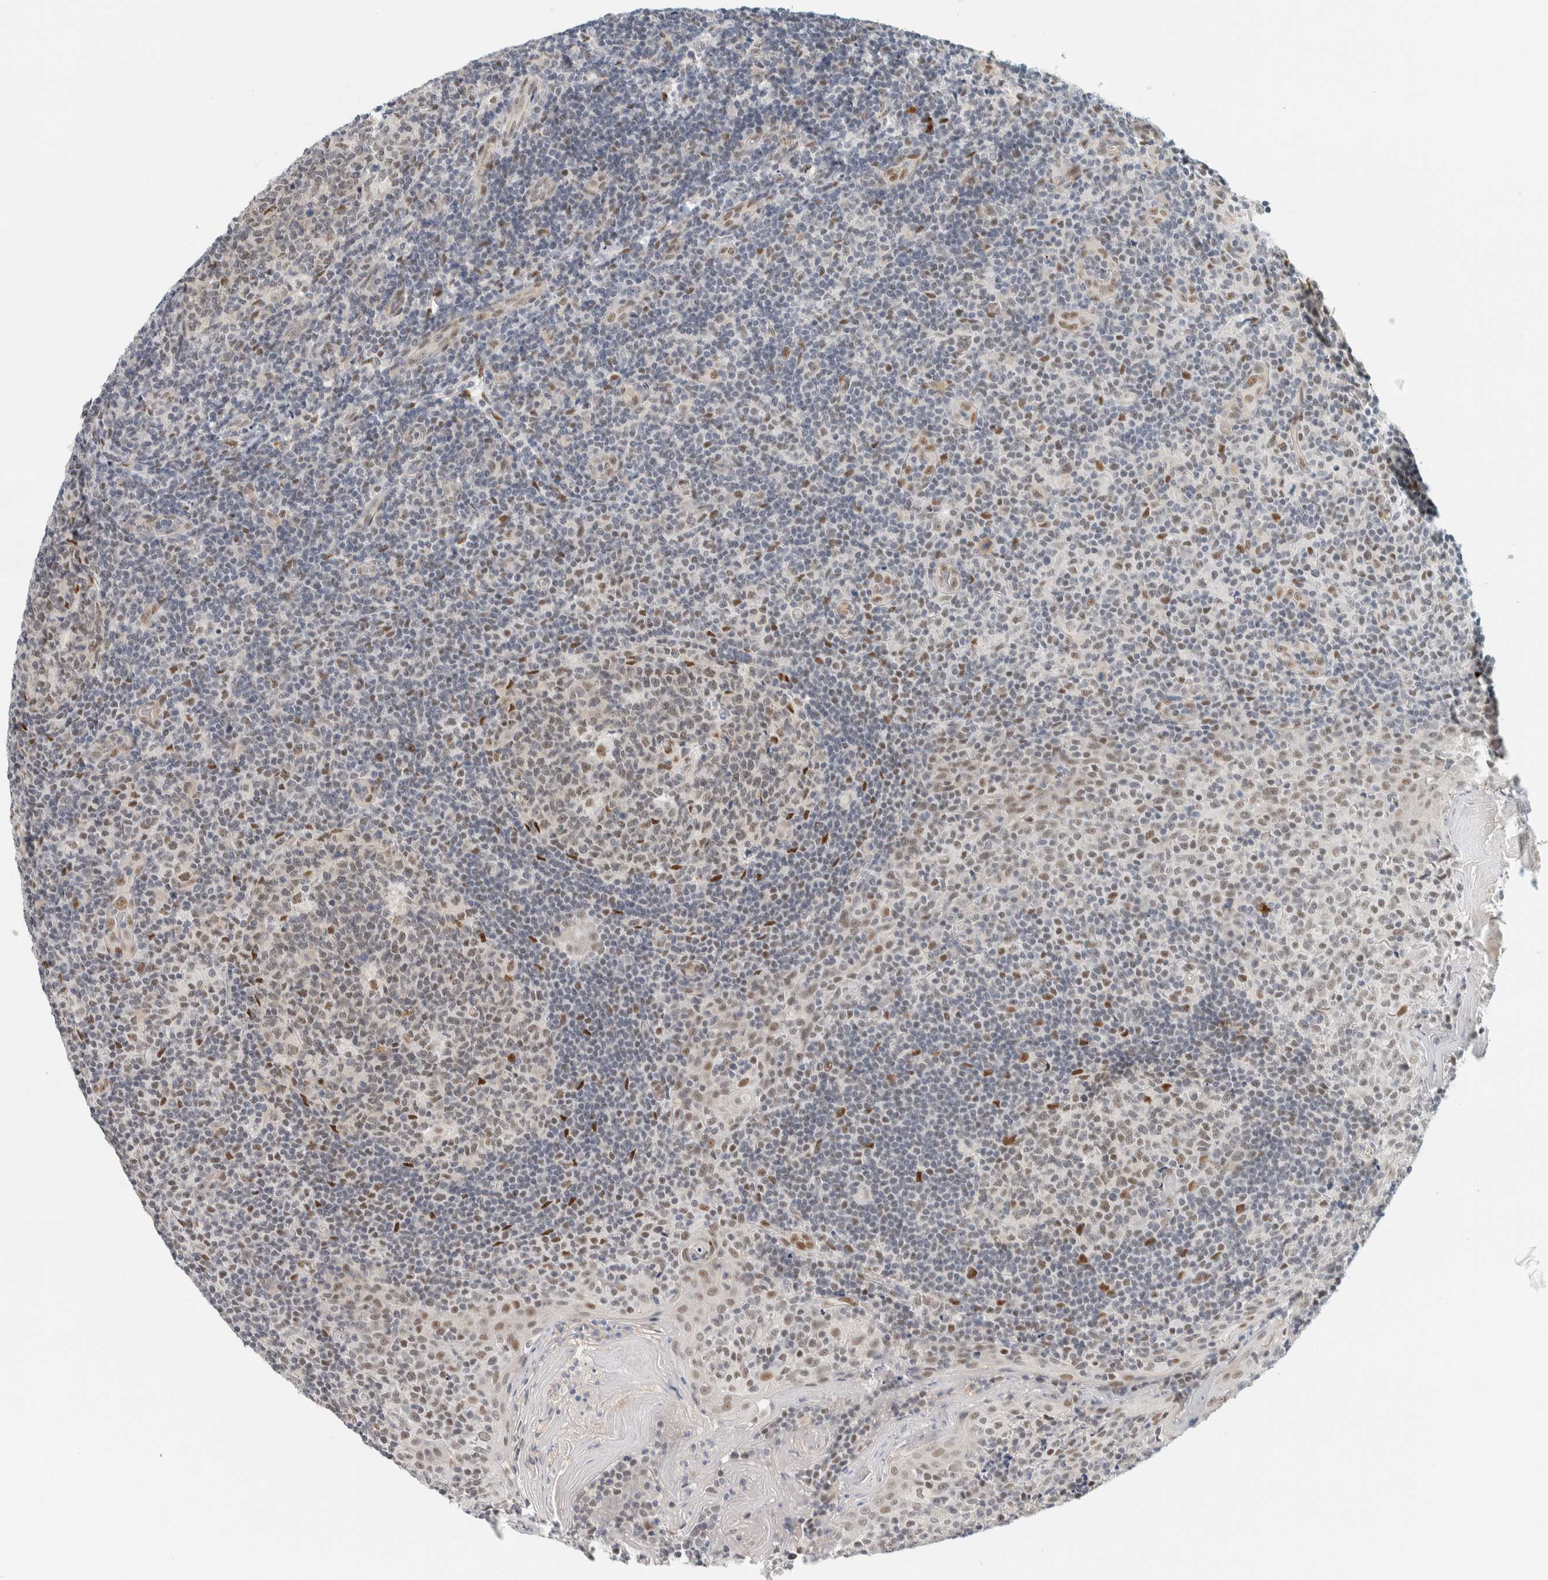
{"staining": {"intensity": "moderate", "quantity": "<25%", "location": "nuclear"}, "tissue": "tonsil", "cell_type": "Germinal center cells", "image_type": "normal", "snomed": [{"axis": "morphology", "description": "Normal tissue, NOS"}, {"axis": "topography", "description": "Tonsil"}], "caption": "Brown immunohistochemical staining in benign tonsil reveals moderate nuclear staining in about <25% of germinal center cells.", "gene": "ZNF683", "patient": {"sex": "female", "age": 19}}